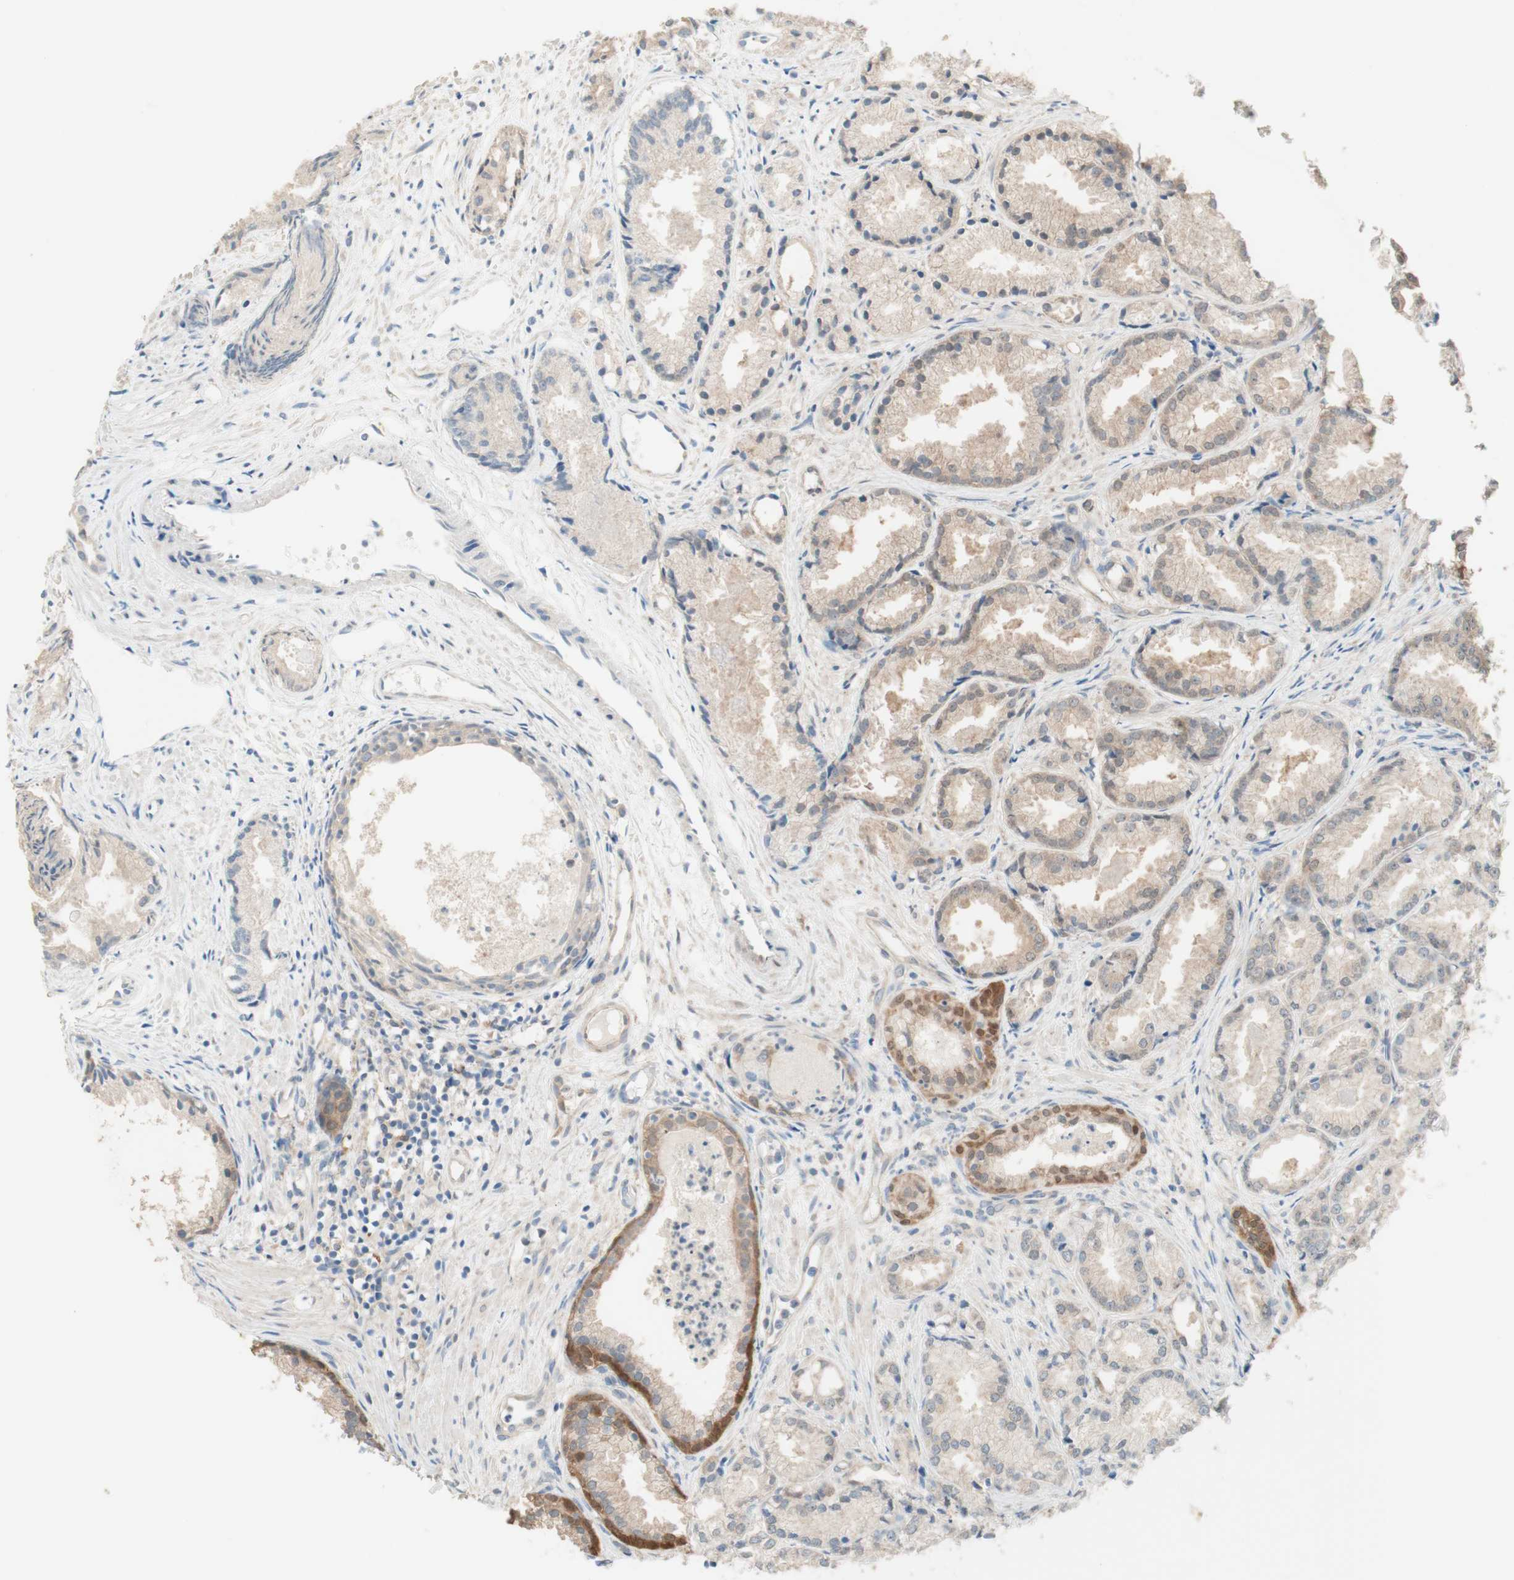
{"staining": {"intensity": "weak", "quantity": "25%-75%", "location": "cytoplasmic/membranous"}, "tissue": "prostate cancer", "cell_type": "Tumor cells", "image_type": "cancer", "snomed": [{"axis": "morphology", "description": "Adenocarcinoma, Low grade"}, {"axis": "topography", "description": "Prostate"}], "caption": "Brown immunohistochemical staining in human prostate cancer shows weak cytoplasmic/membranous staining in about 25%-75% of tumor cells.", "gene": "COMT", "patient": {"sex": "male", "age": 72}}